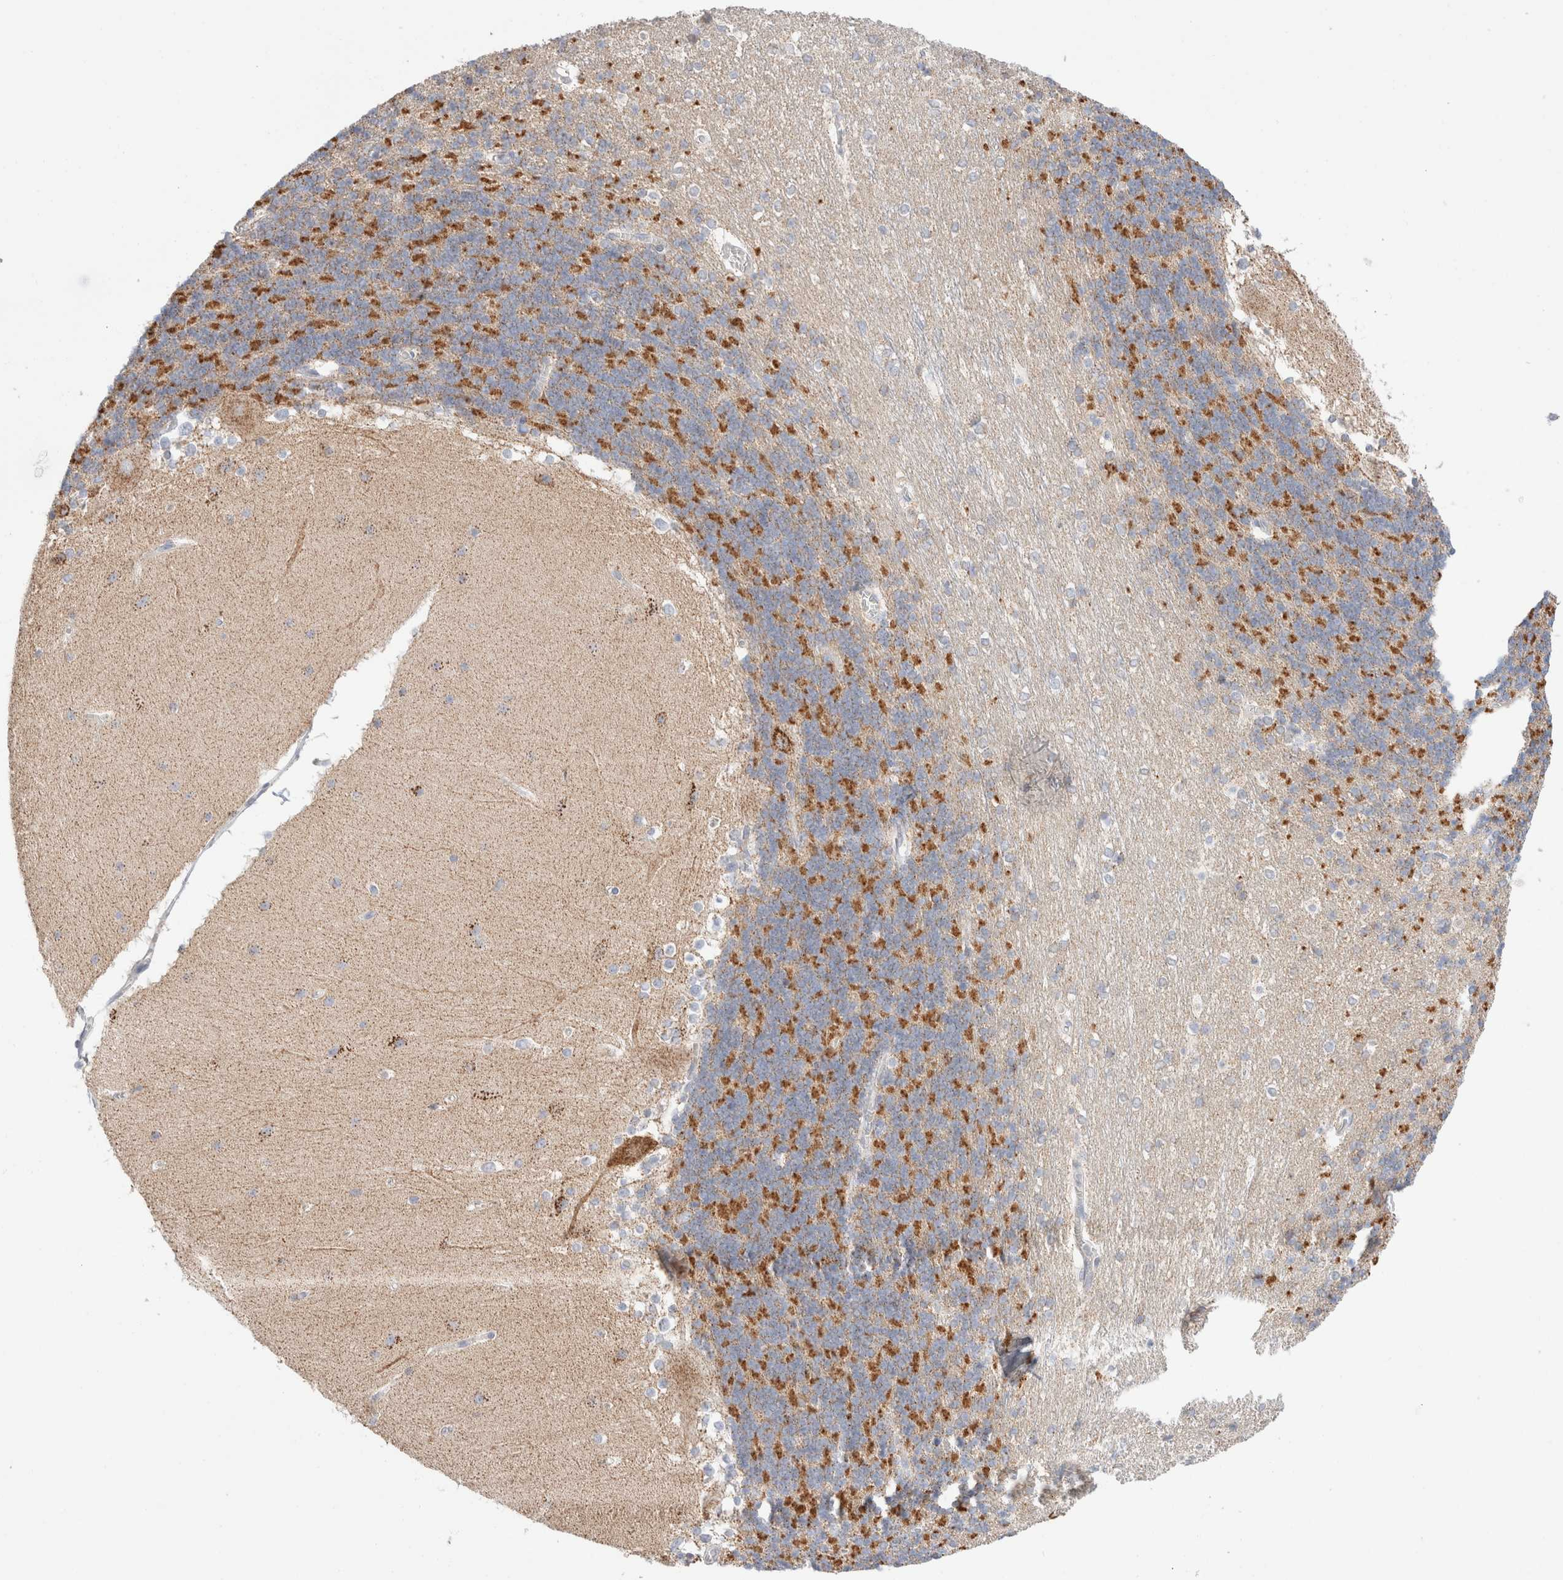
{"staining": {"intensity": "moderate", "quantity": "25%-75%", "location": "cytoplasmic/membranous"}, "tissue": "cerebellum", "cell_type": "Cells in granular layer", "image_type": "normal", "snomed": [{"axis": "morphology", "description": "Normal tissue, NOS"}, {"axis": "topography", "description": "Cerebellum"}], "caption": "Immunohistochemical staining of unremarkable cerebellum displays 25%-75% levels of moderate cytoplasmic/membranous protein staining in approximately 25%-75% of cells in granular layer.", "gene": "ATP6V1C1", "patient": {"sex": "female", "age": 19}}